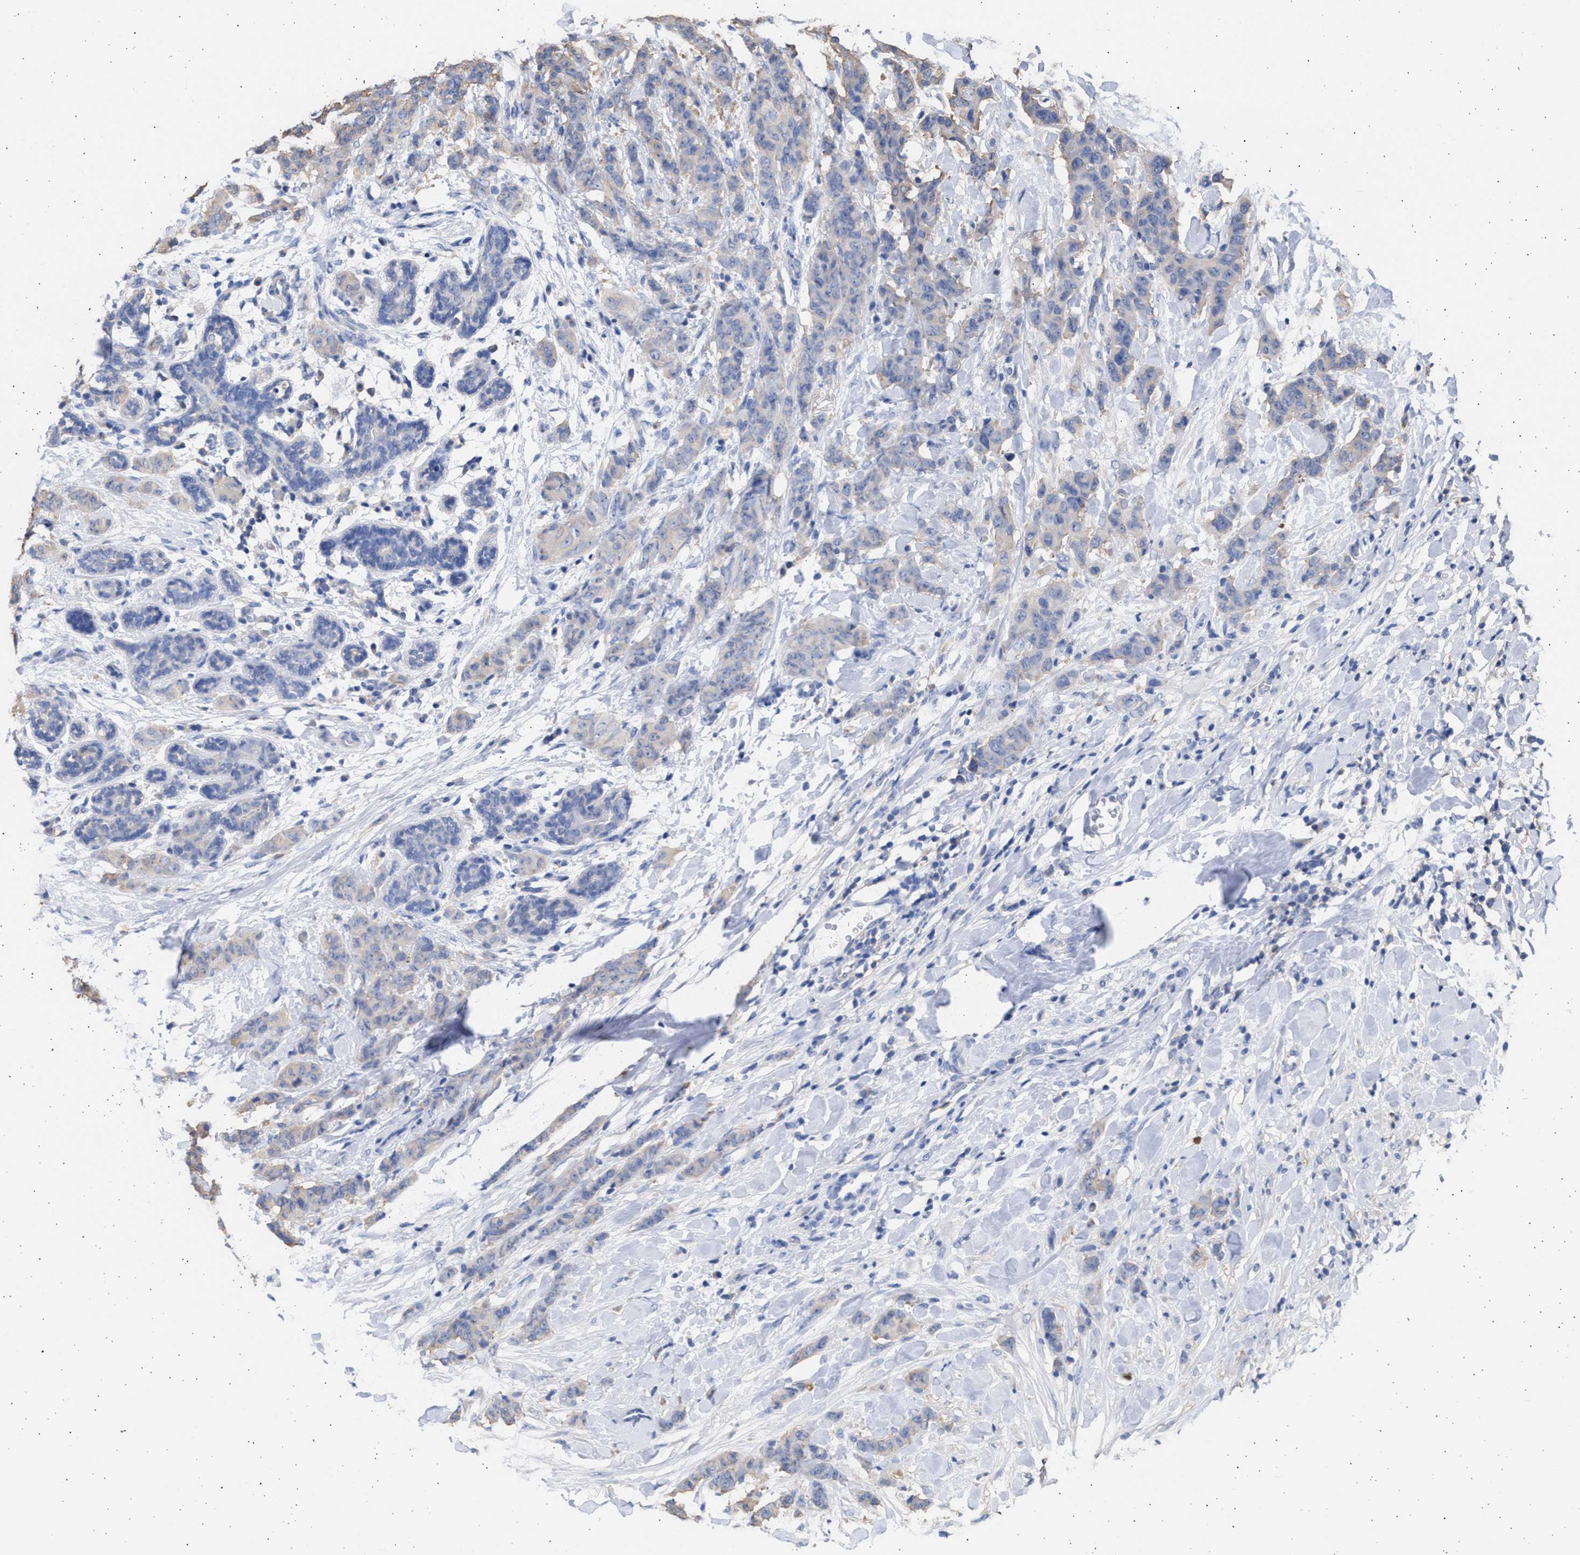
{"staining": {"intensity": "weak", "quantity": "25%-75%", "location": "cytoplasmic/membranous"}, "tissue": "breast cancer", "cell_type": "Tumor cells", "image_type": "cancer", "snomed": [{"axis": "morphology", "description": "Normal tissue, NOS"}, {"axis": "morphology", "description": "Duct carcinoma"}, {"axis": "topography", "description": "Breast"}], "caption": "This is an image of immunohistochemistry (IHC) staining of breast cancer, which shows weak expression in the cytoplasmic/membranous of tumor cells.", "gene": "ALDOC", "patient": {"sex": "female", "age": 40}}